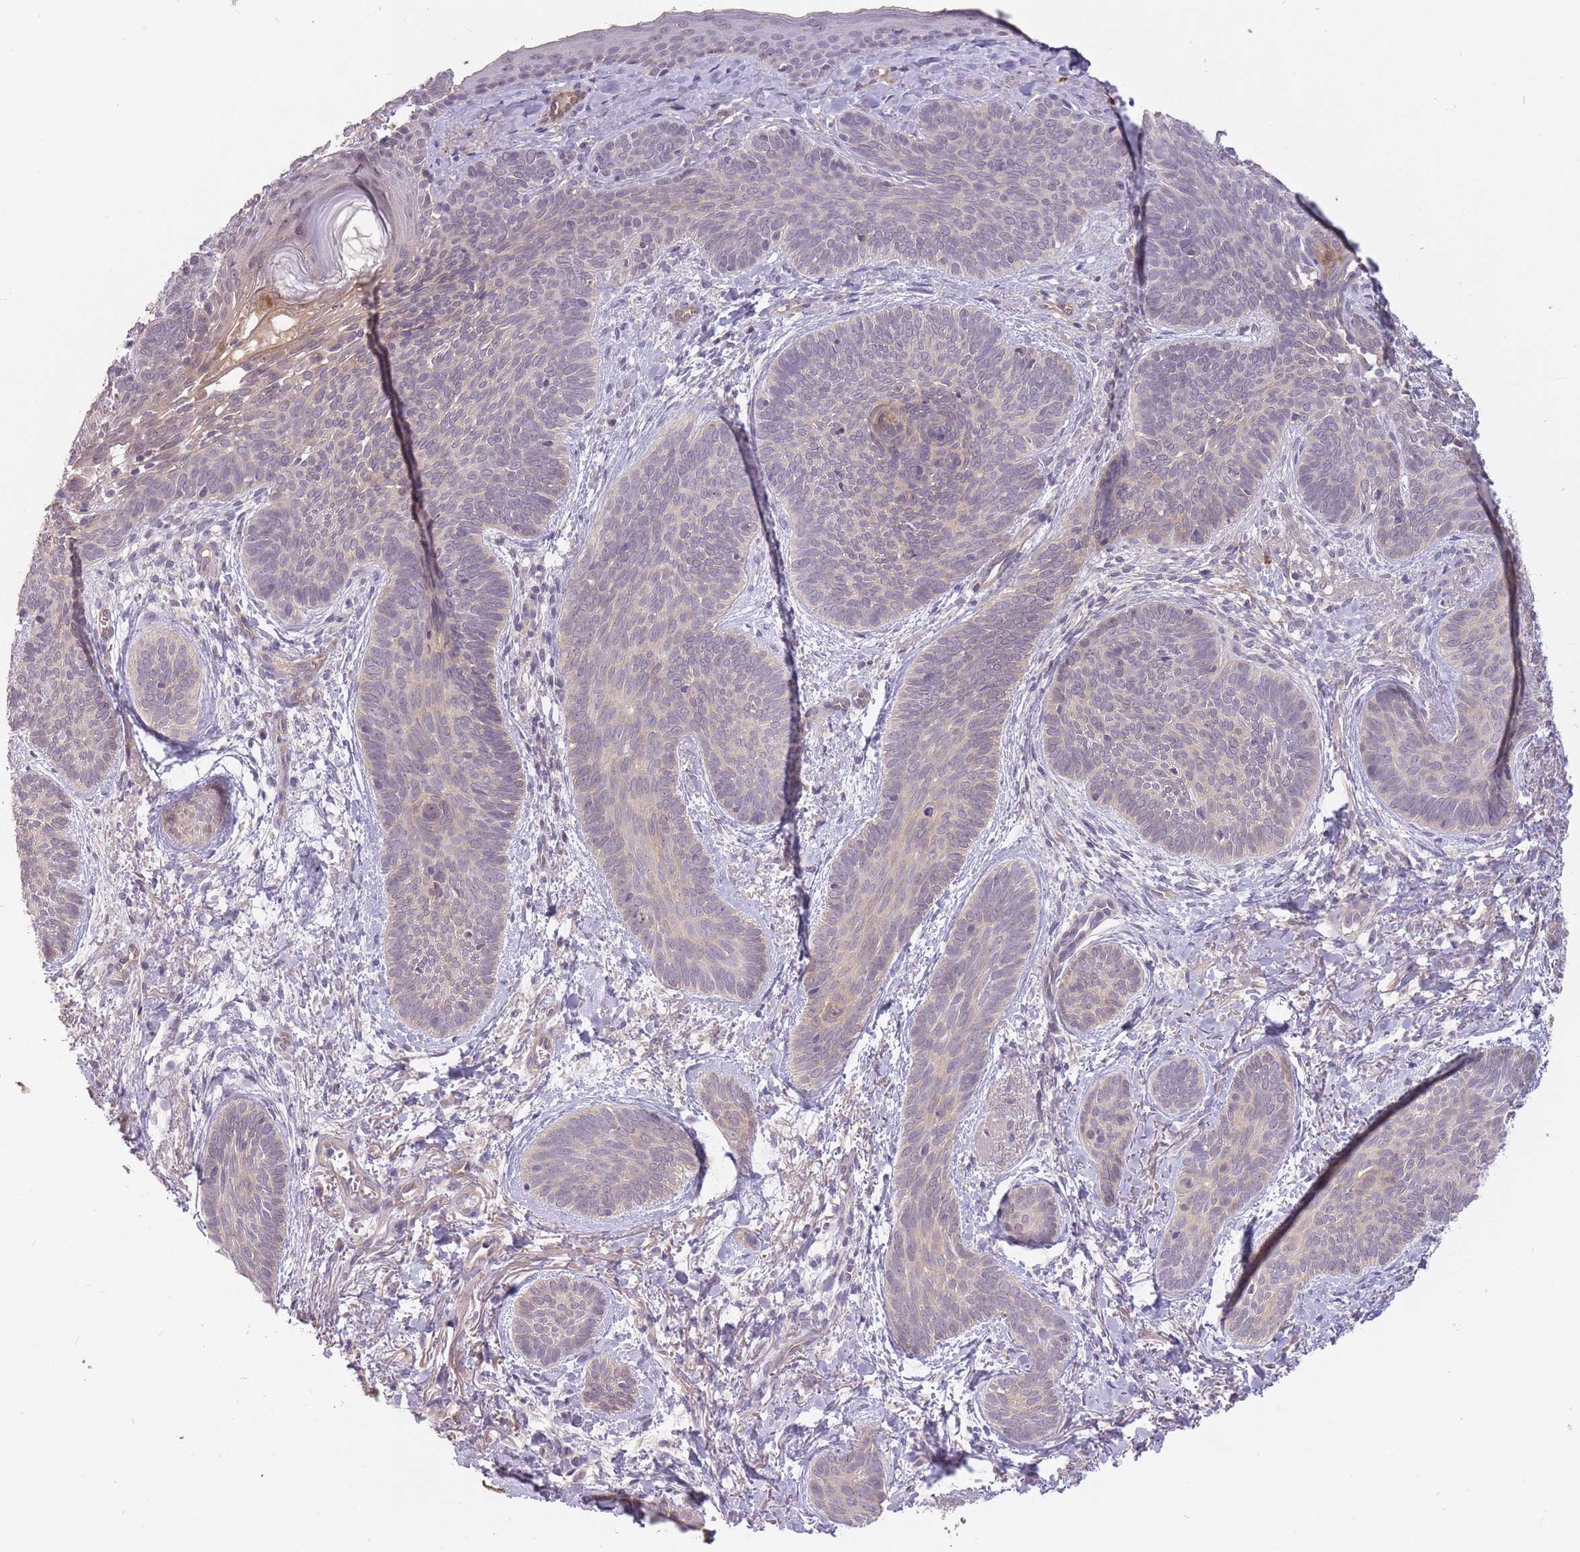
{"staining": {"intensity": "negative", "quantity": "none", "location": "none"}, "tissue": "skin cancer", "cell_type": "Tumor cells", "image_type": "cancer", "snomed": [{"axis": "morphology", "description": "Basal cell carcinoma"}, {"axis": "topography", "description": "Skin"}], "caption": "DAB immunohistochemical staining of skin cancer demonstrates no significant staining in tumor cells.", "gene": "LRATD2", "patient": {"sex": "female", "age": 81}}